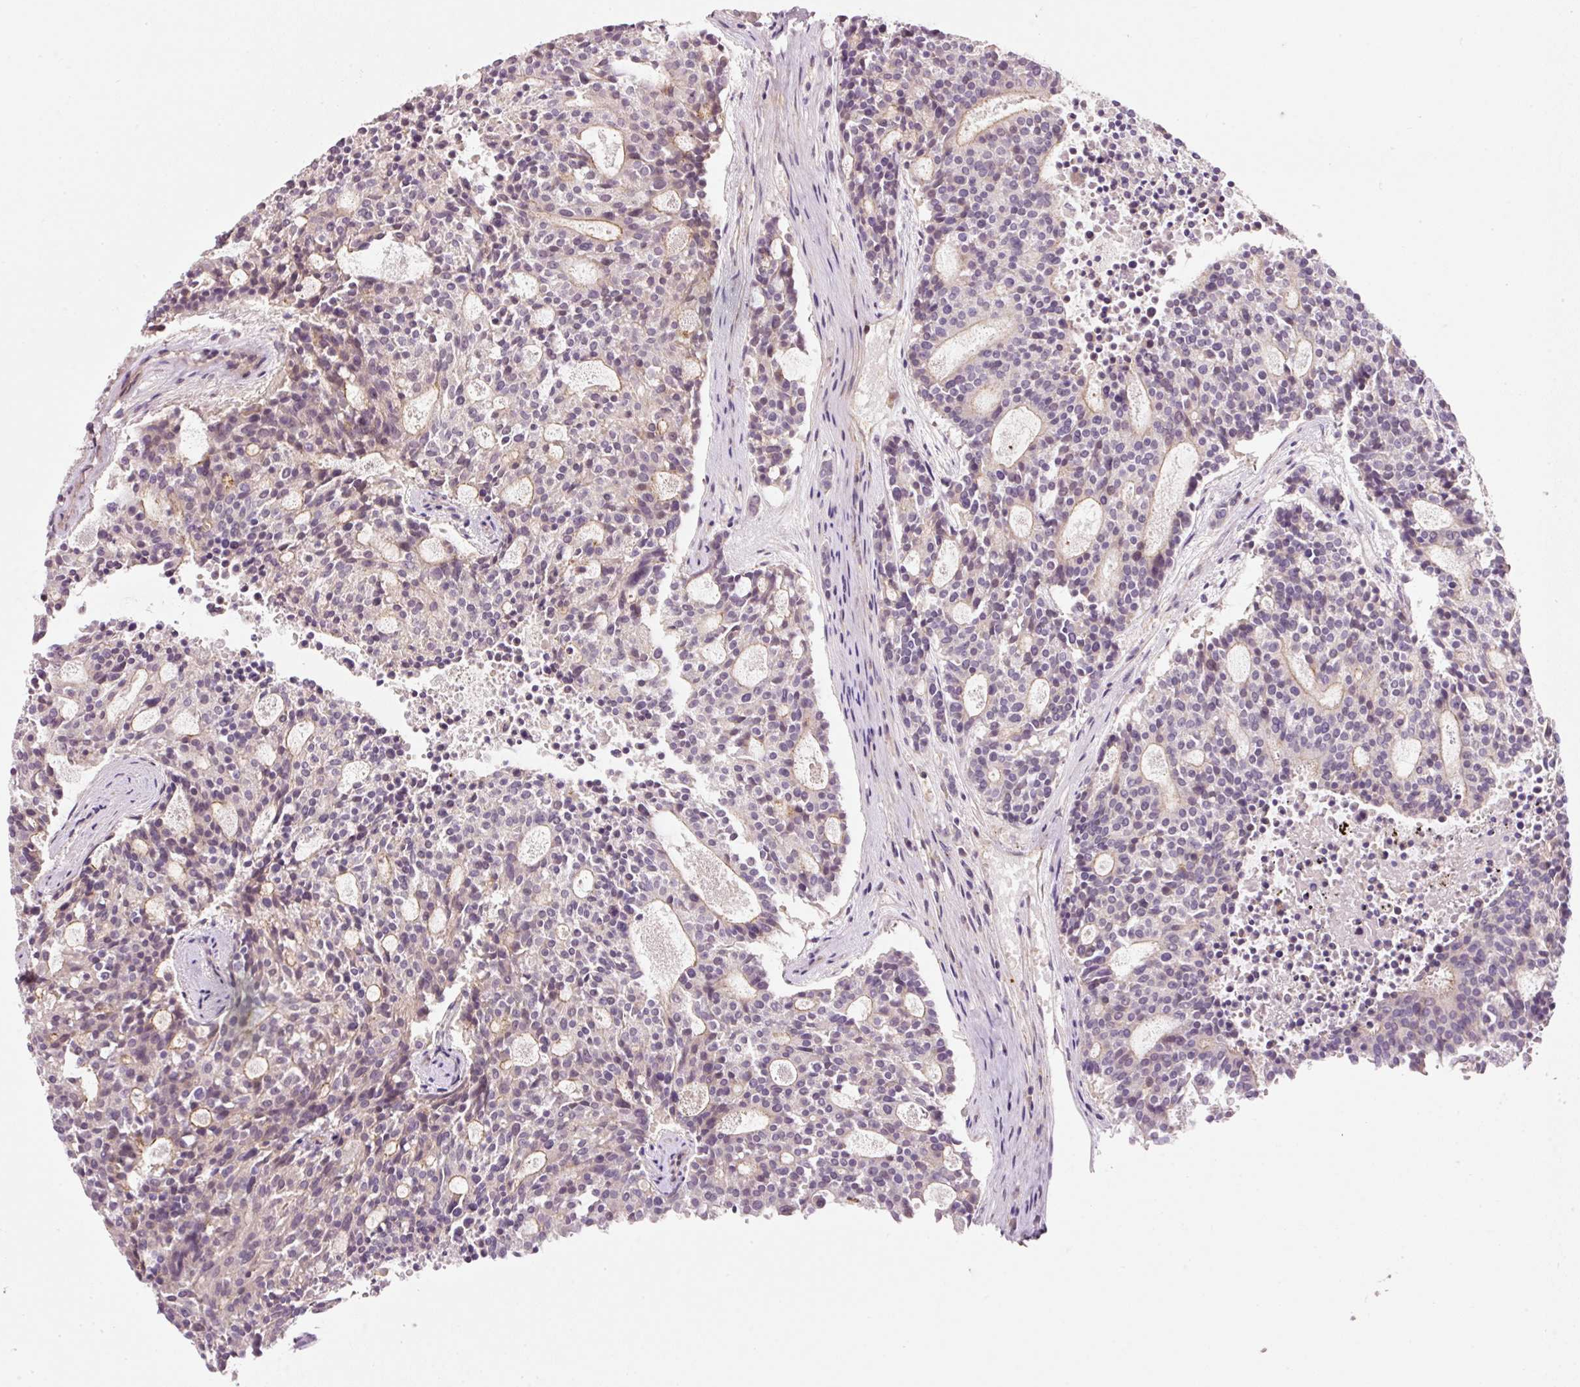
{"staining": {"intensity": "weak", "quantity": "<25%", "location": "cytoplasmic/membranous"}, "tissue": "carcinoid", "cell_type": "Tumor cells", "image_type": "cancer", "snomed": [{"axis": "morphology", "description": "Carcinoid, malignant, NOS"}, {"axis": "topography", "description": "Pancreas"}], "caption": "IHC of carcinoid (malignant) shows no positivity in tumor cells.", "gene": "TIRAP", "patient": {"sex": "female", "age": 54}}